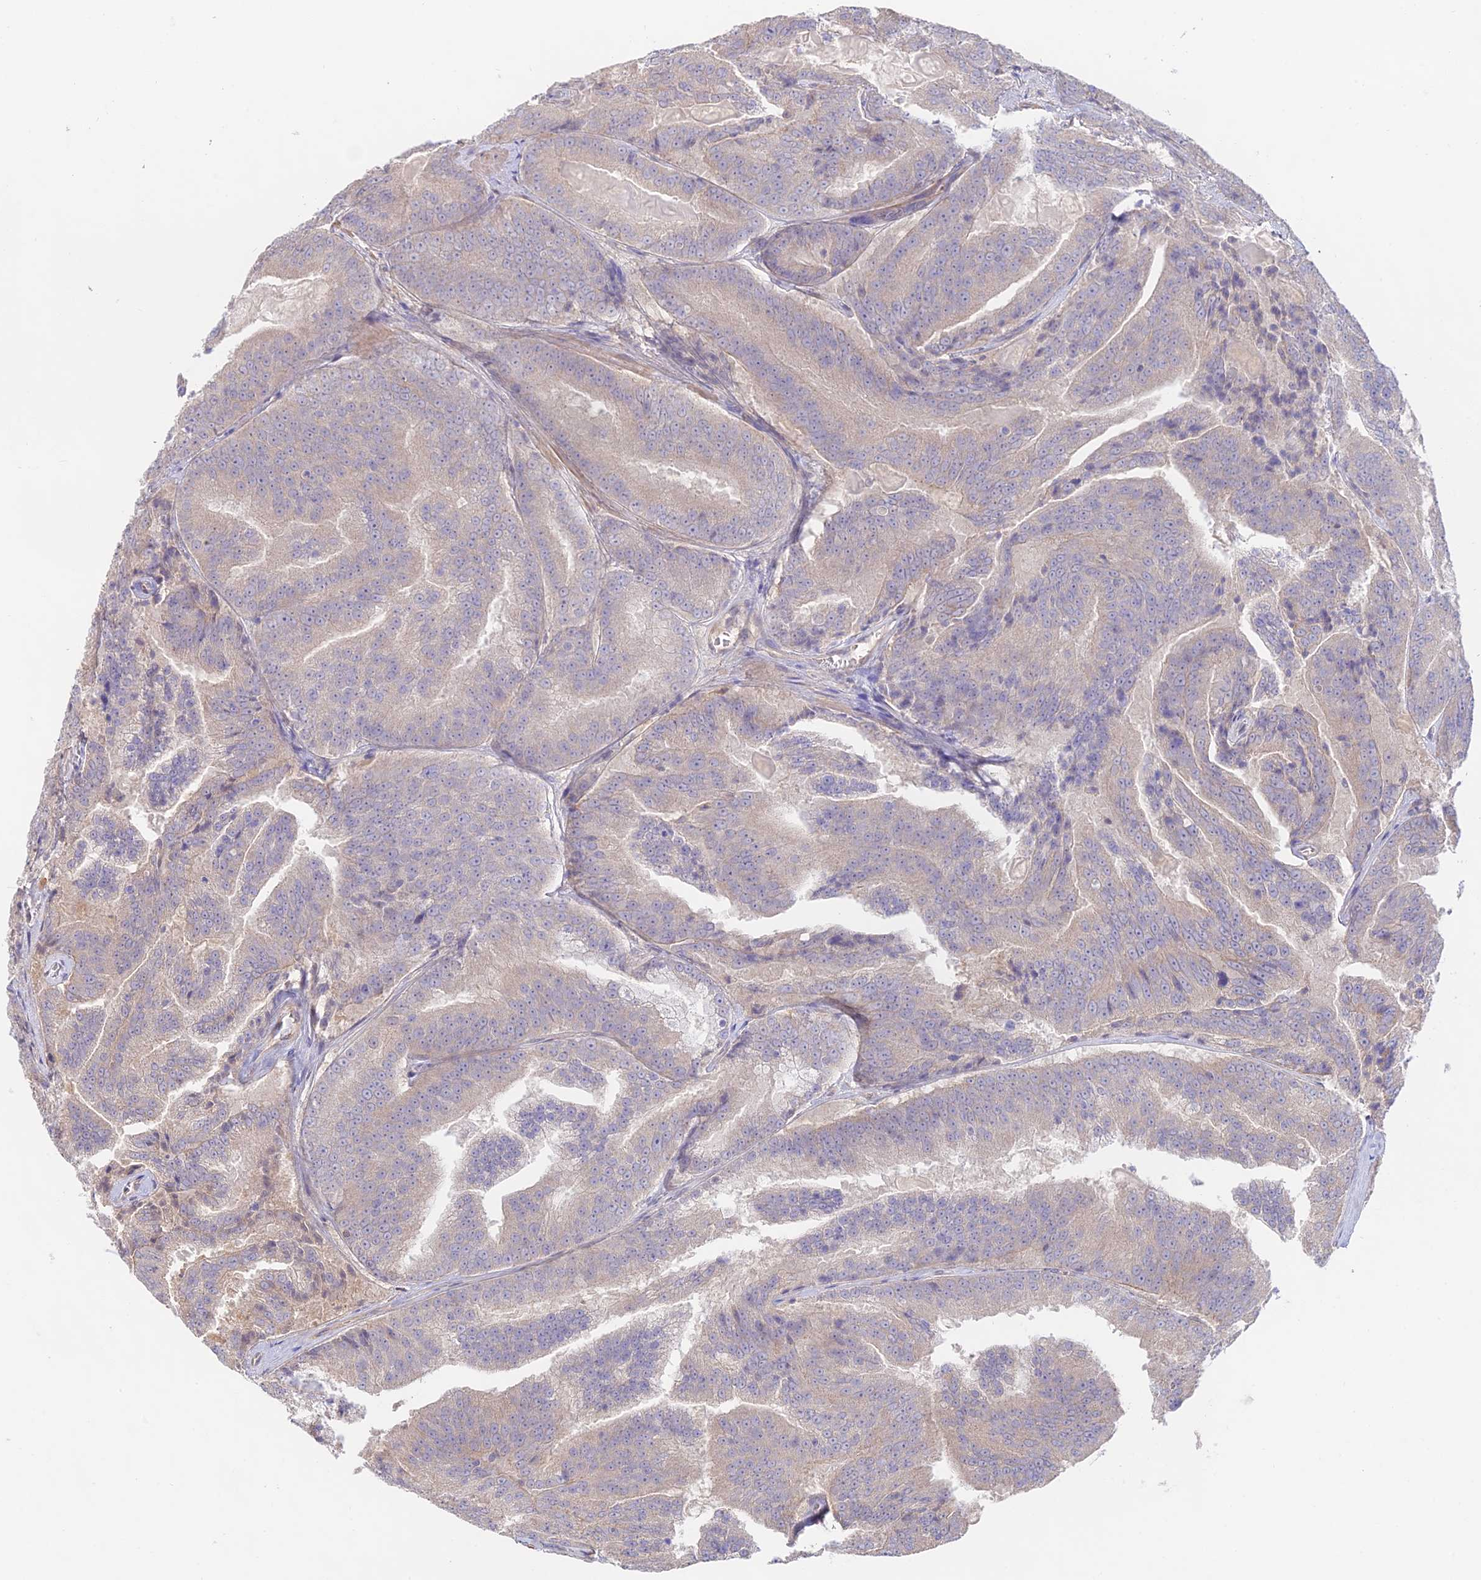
{"staining": {"intensity": "weak", "quantity": "<25%", "location": "cytoplasmic/membranous"}, "tissue": "prostate cancer", "cell_type": "Tumor cells", "image_type": "cancer", "snomed": [{"axis": "morphology", "description": "Adenocarcinoma, High grade"}, {"axis": "topography", "description": "Prostate"}], "caption": "Human high-grade adenocarcinoma (prostate) stained for a protein using IHC reveals no positivity in tumor cells.", "gene": "CLCF1", "patient": {"sex": "male", "age": 61}}